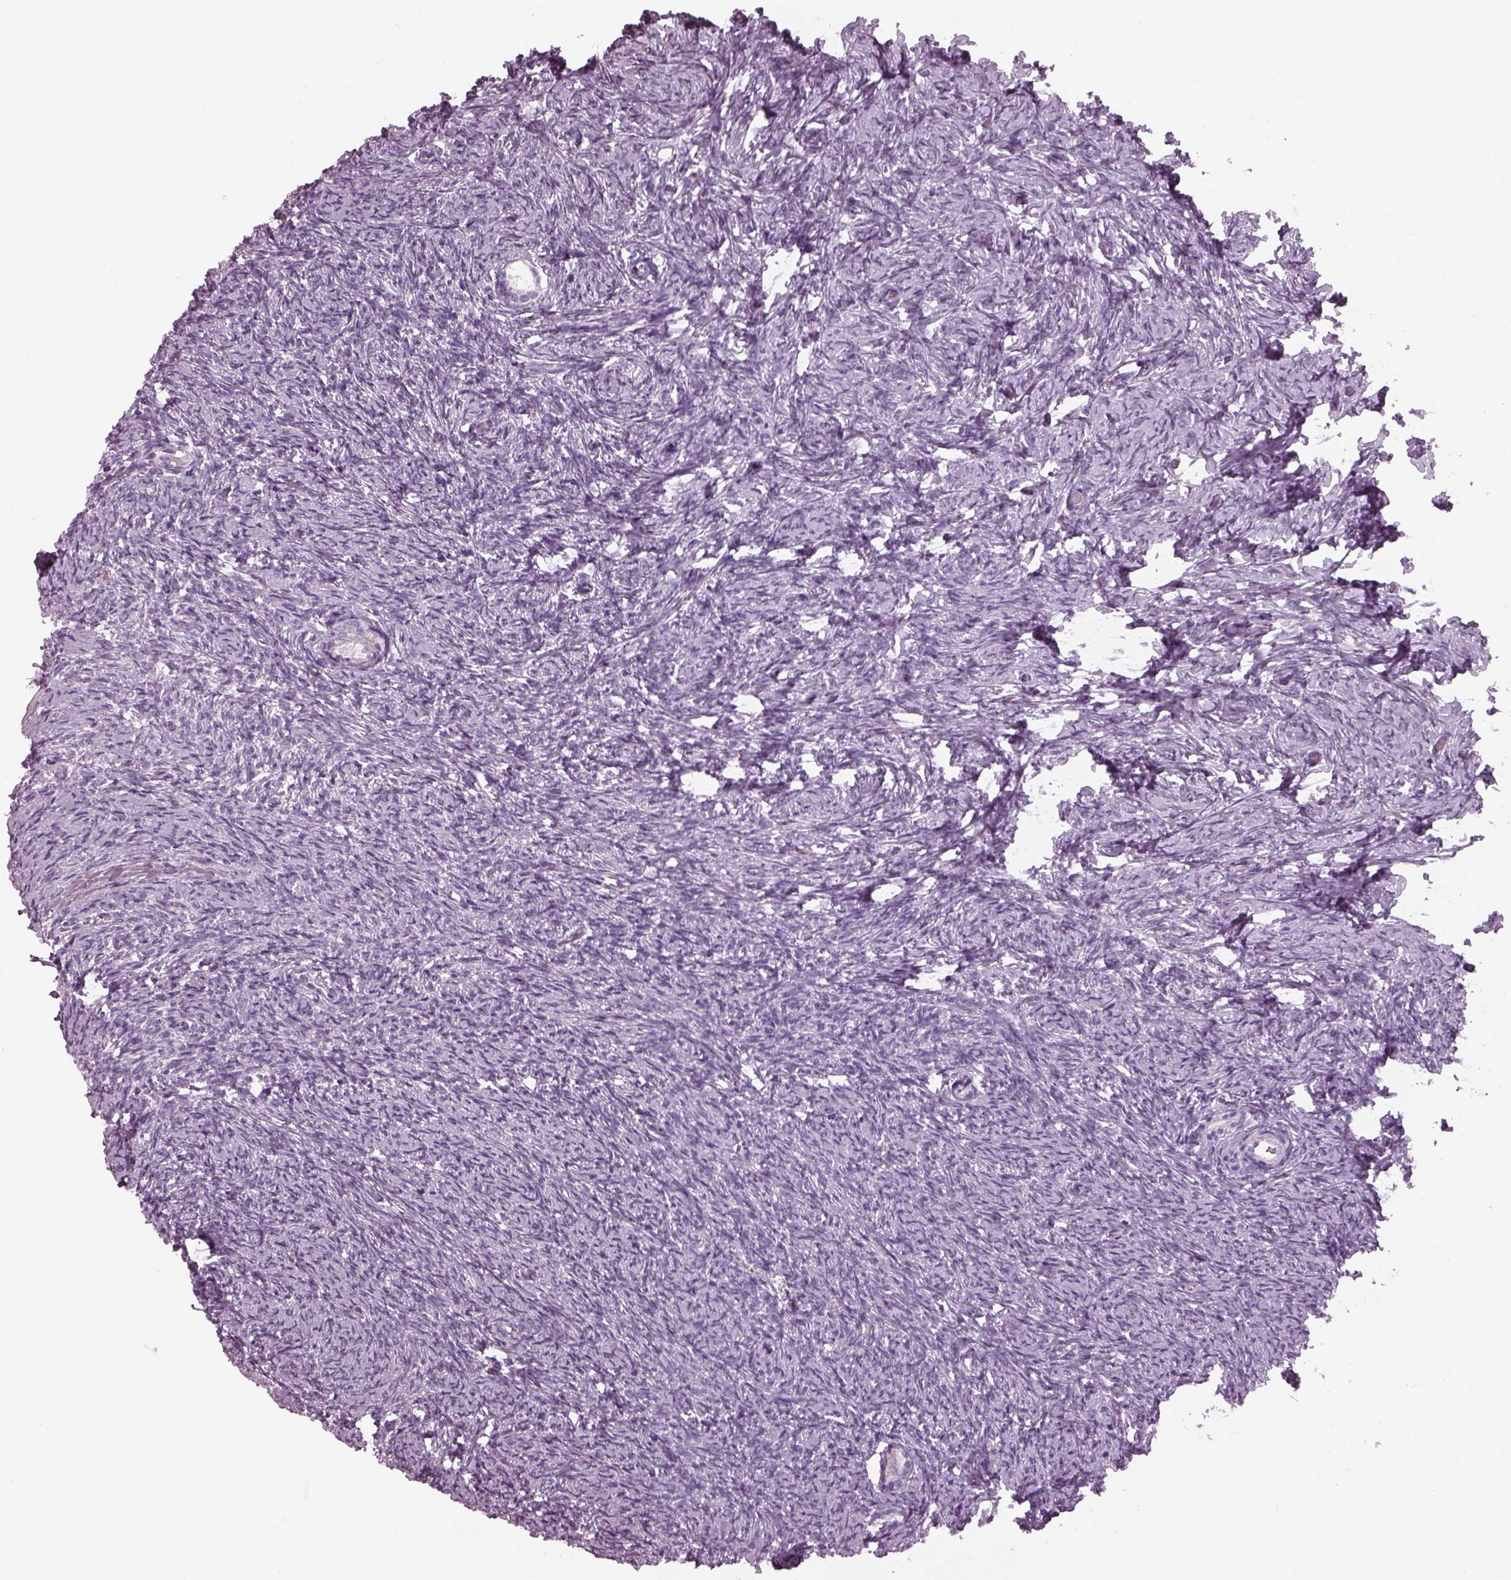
{"staining": {"intensity": "negative", "quantity": "none", "location": "none"}, "tissue": "ovary", "cell_type": "Follicle cells", "image_type": "normal", "snomed": [{"axis": "morphology", "description": "Normal tissue, NOS"}, {"axis": "topography", "description": "Ovary"}], "caption": "This is an immunohistochemistry photomicrograph of normal ovary. There is no staining in follicle cells.", "gene": "PDC", "patient": {"sex": "female", "age": 39}}